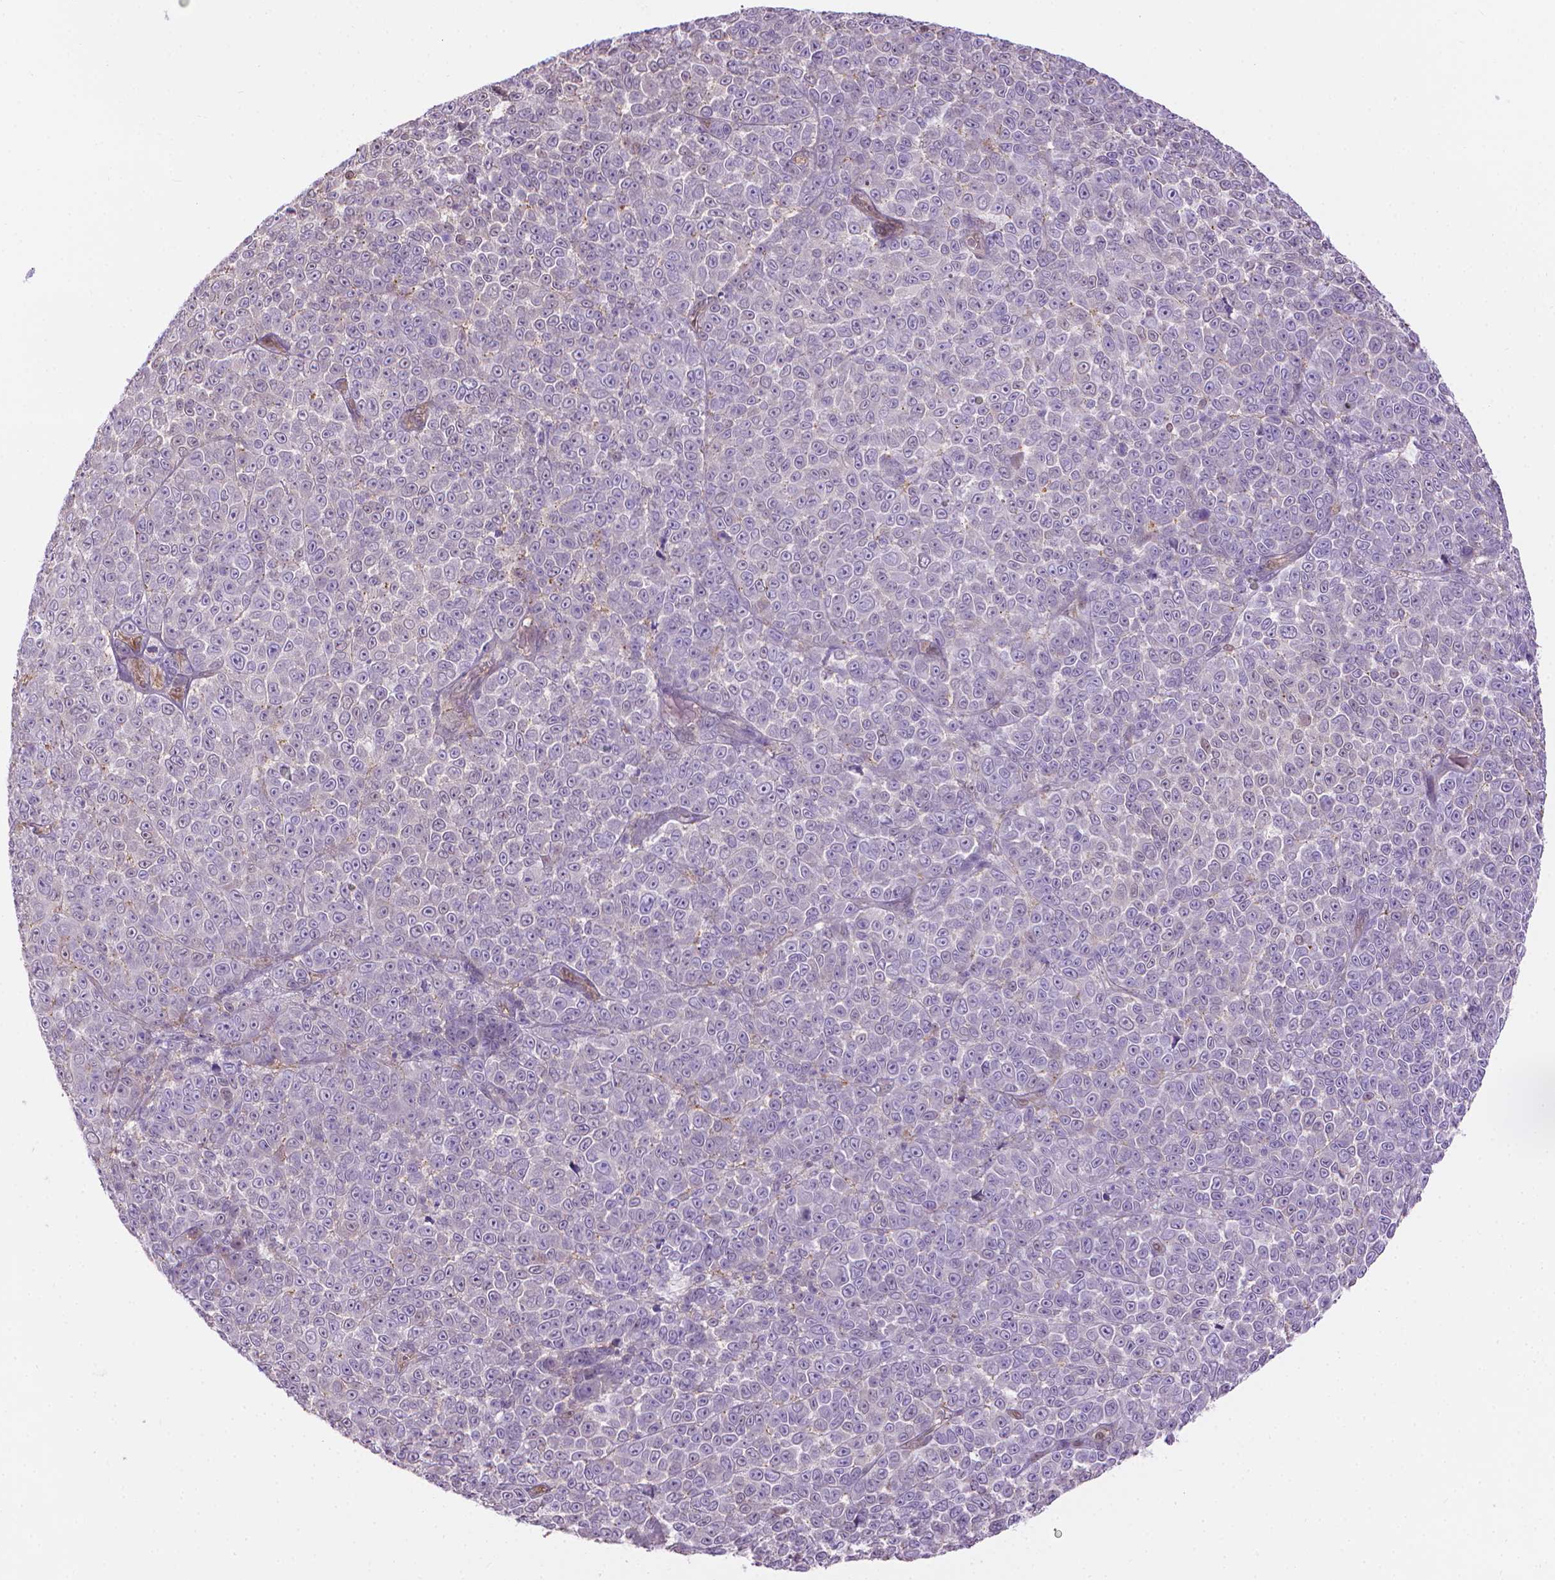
{"staining": {"intensity": "negative", "quantity": "none", "location": "none"}, "tissue": "melanoma", "cell_type": "Tumor cells", "image_type": "cancer", "snomed": [{"axis": "morphology", "description": "Malignant melanoma, NOS"}, {"axis": "topography", "description": "Skin"}], "caption": "Immunohistochemical staining of malignant melanoma exhibits no significant expression in tumor cells. Nuclei are stained in blue.", "gene": "CLIC4", "patient": {"sex": "female", "age": 95}}